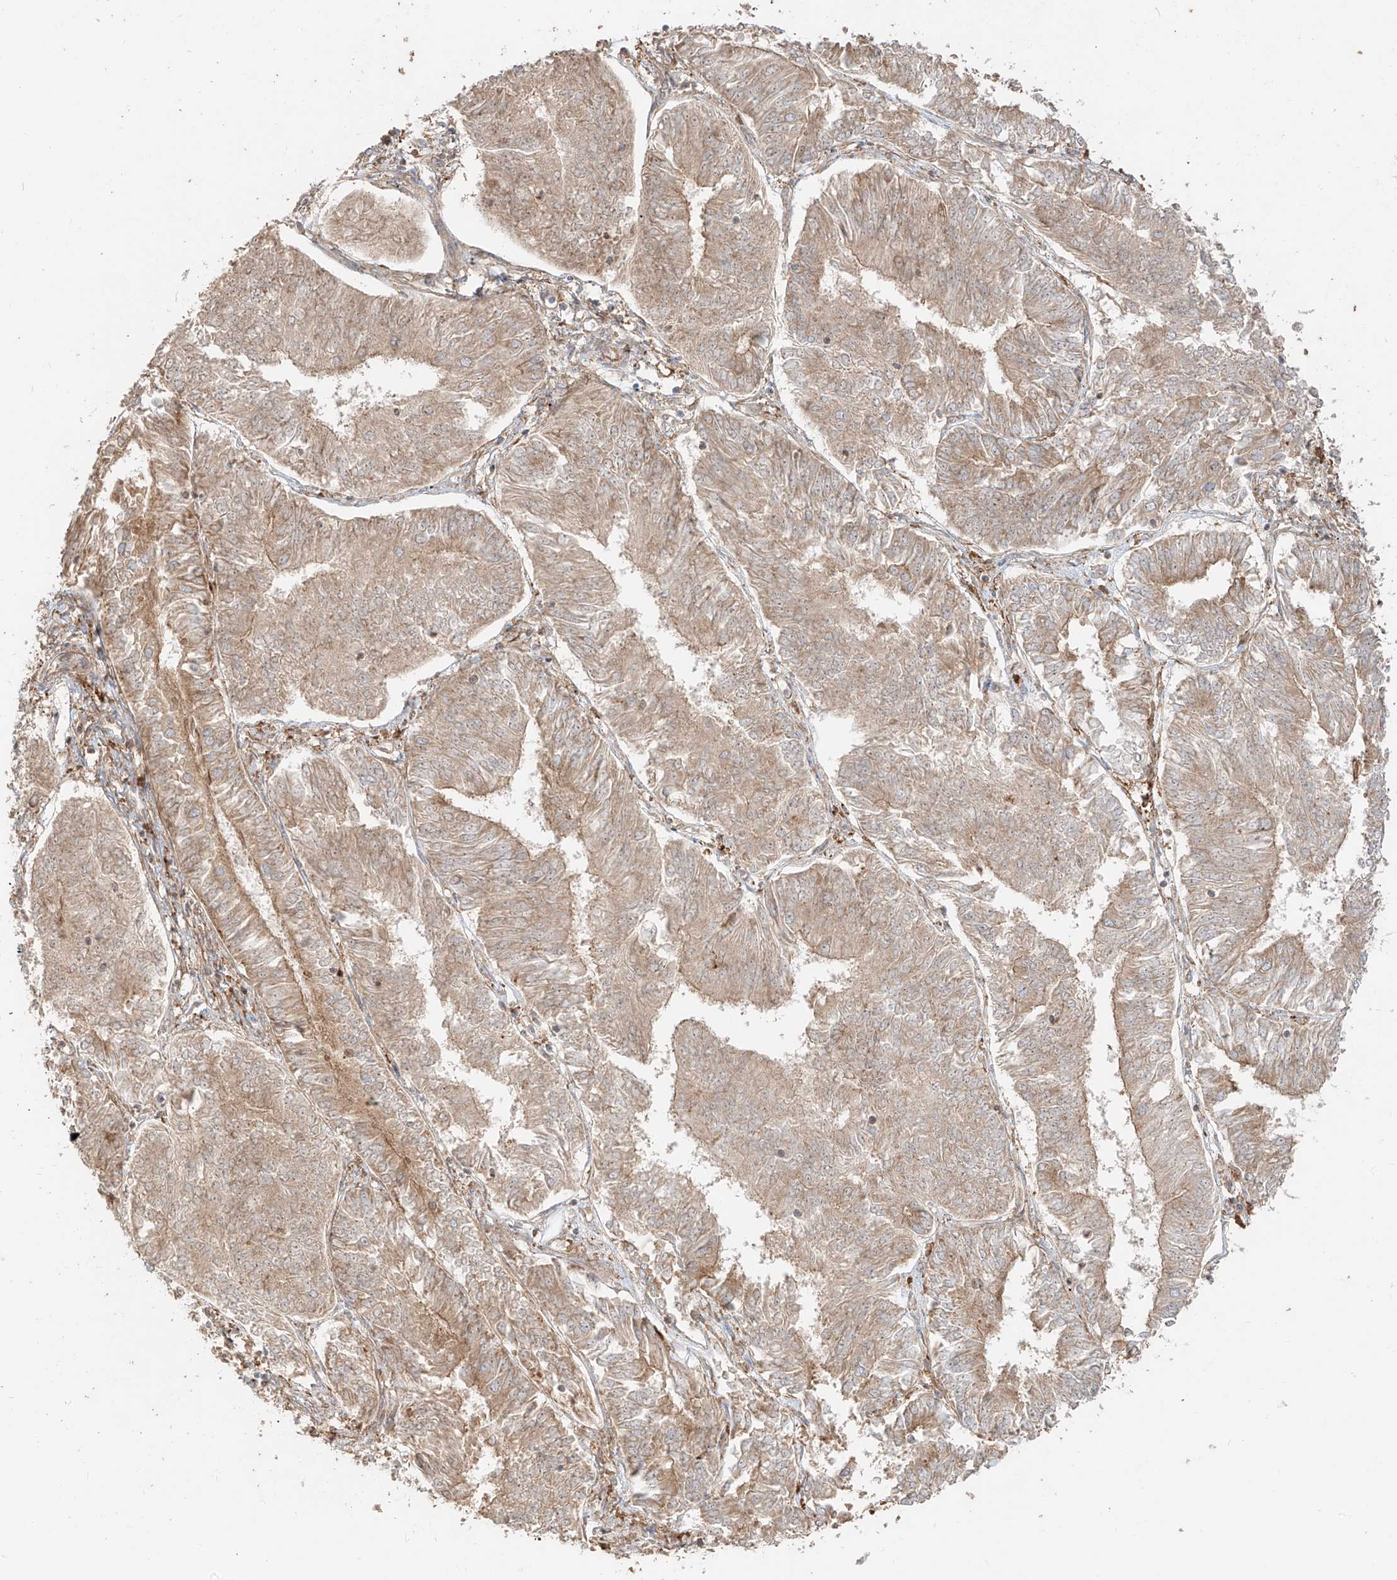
{"staining": {"intensity": "weak", "quantity": ">75%", "location": "cytoplasmic/membranous"}, "tissue": "endometrial cancer", "cell_type": "Tumor cells", "image_type": "cancer", "snomed": [{"axis": "morphology", "description": "Adenocarcinoma, NOS"}, {"axis": "topography", "description": "Endometrium"}], "caption": "Immunohistochemistry (IHC) image of neoplastic tissue: endometrial adenocarcinoma stained using immunohistochemistry (IHC) reveals low levels of weak protein expression localized specifically in the cytoplasmic/membranous of tumor cells, appearing as a cytoplasmic/membranous brown color.", "gene": "SNX9", "patient": {"sex": "female", "age": 58}}